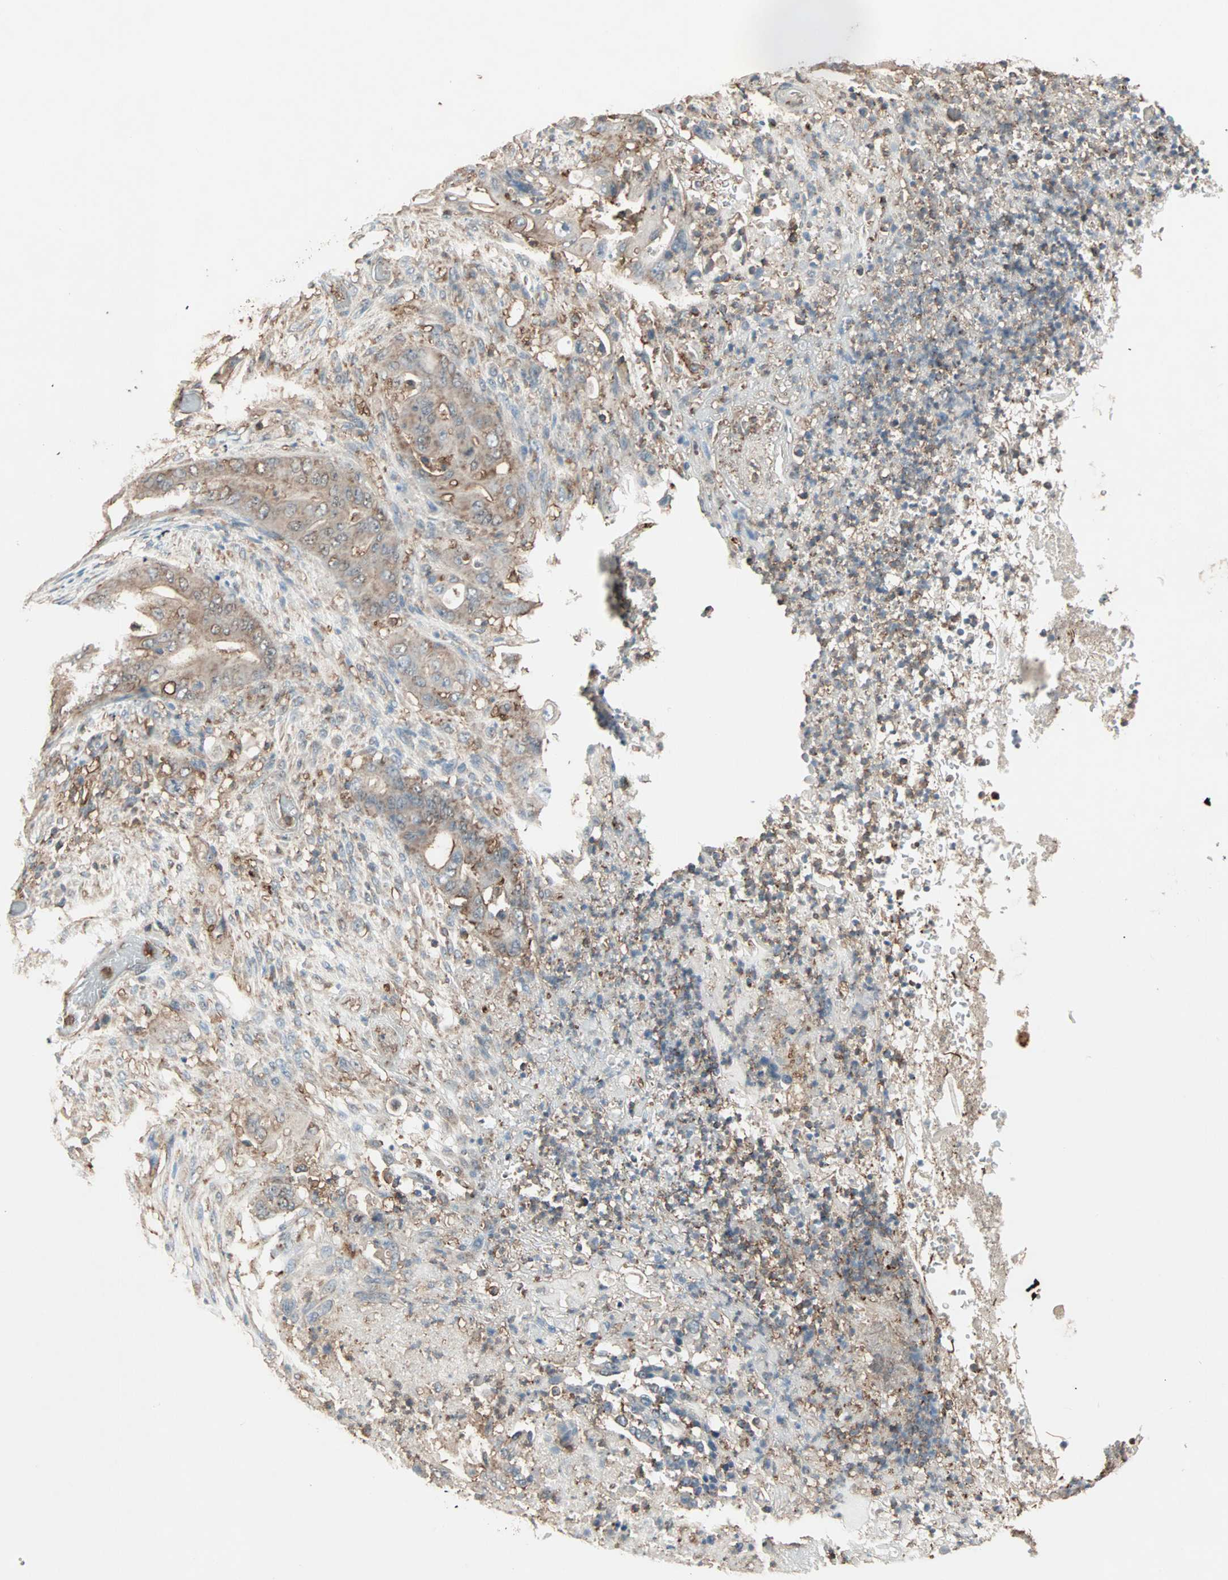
{"staining": {"intensity": "moderate", "quantity": ">75%", "location": "cytoplasmic/membranous"}, "tissue": "stomach cancer", "cell_type": "Tumor cells", "image_type": "cancer", "snomed": [{"axis": "morphology", "description": "Adenocarcinoma, NOS"}, {"axis": "topography", "description": "Stomach"}], "caption": "Immunohistochemistry (IHC) of stomach cancer demonstrates medium levels of moderate cytoplasmic/membranous positivity in about >75% of tumor cells.", "gene": "MMP3", "patient": {"sex": "female", "age": 73}}